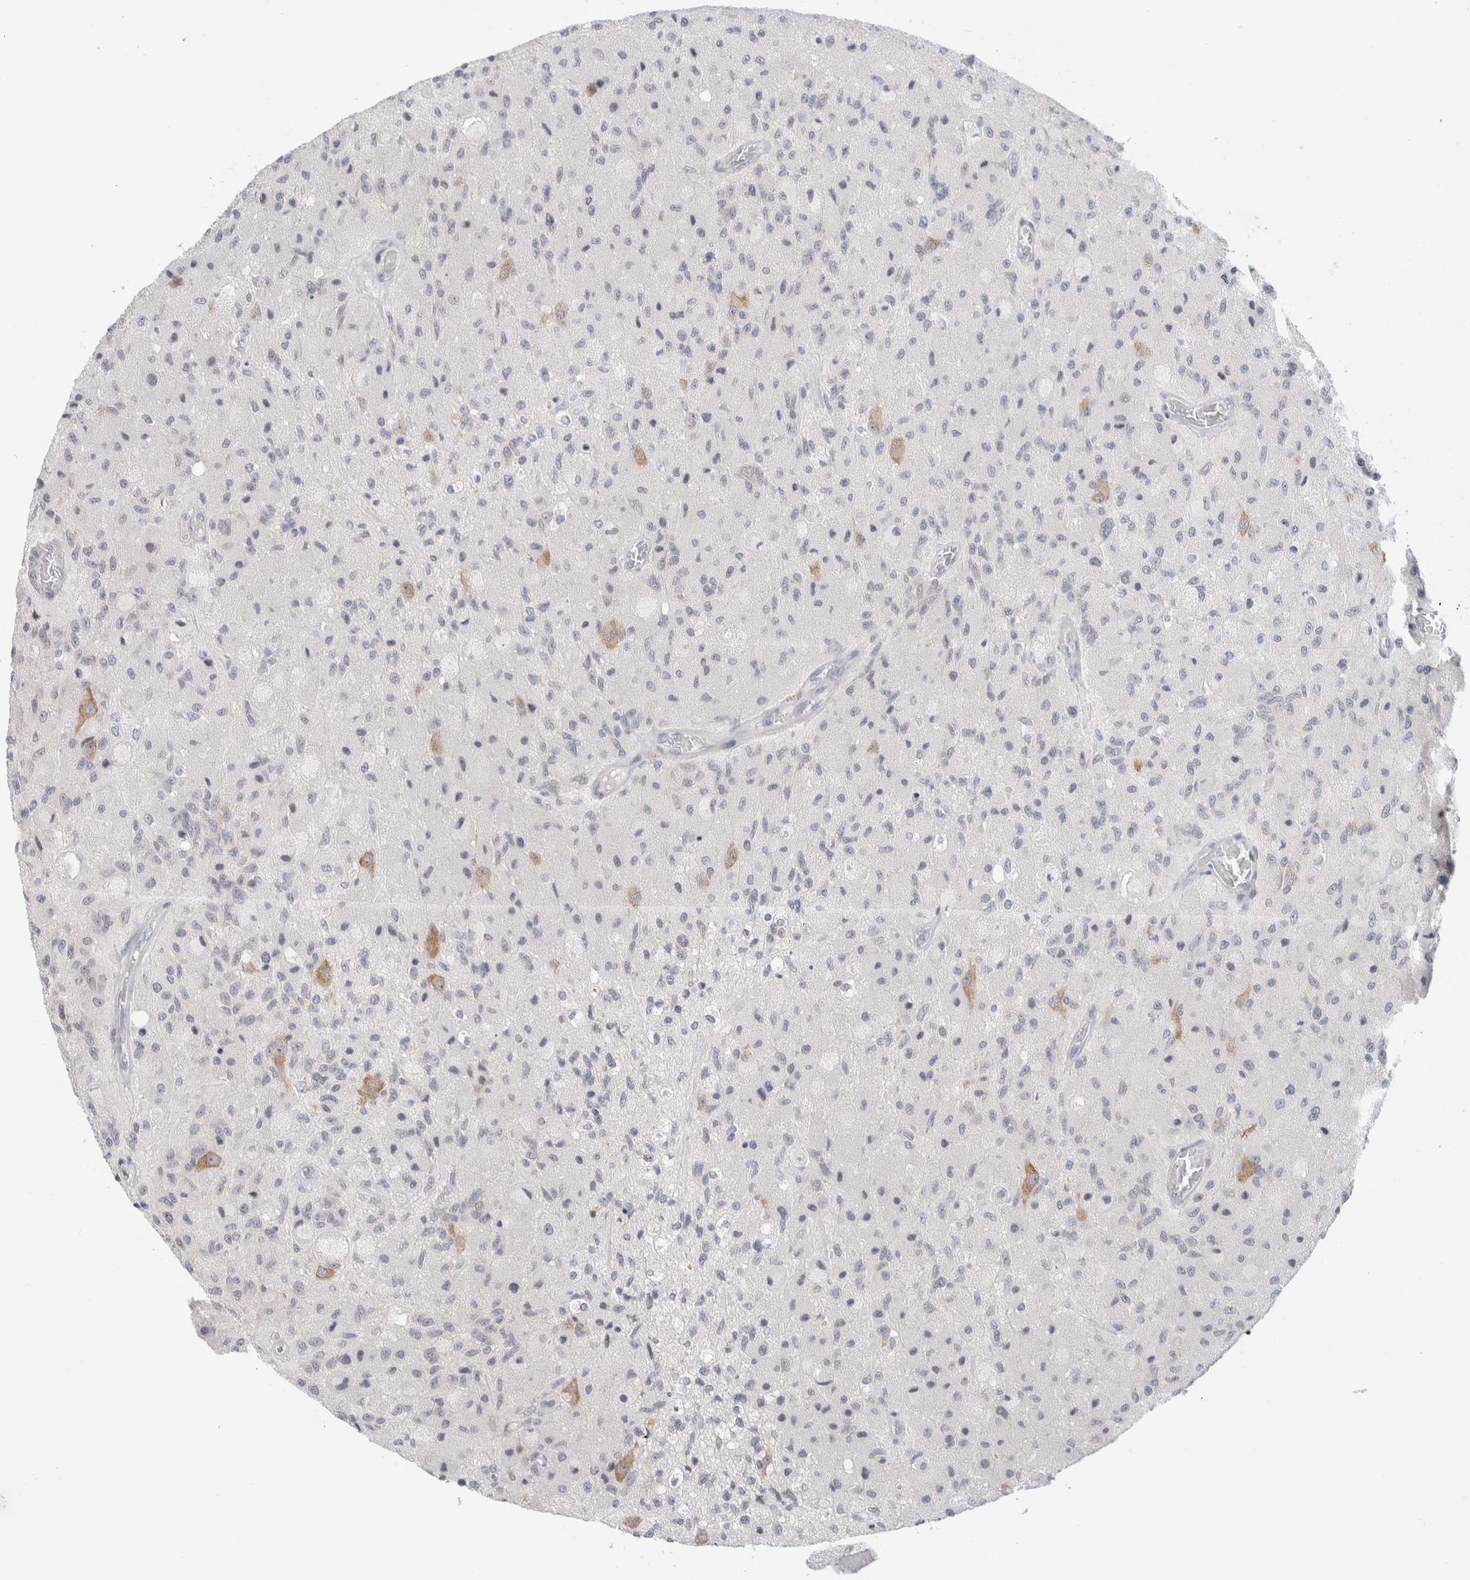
{"staining": {"intensity": "negative", "quantity": "none", "location": "none"}, "tissue": "glioma", "cell_type": "Tumor cells", "image_type": "cancer", "snomed": [{"axis": "morphology", "description": "Normal tissue, NOS"}, {"axis": "morphology", "description": "Glioma, malignant, High grade"}, {"axis": "topography", "description": "Cerebral cortex"}], "caption": "High power microscopy micrograph of an immunohistochemistry (IHC) histopathology image of glioma, revealing no significant positivity in tumor cells.", "gene": "SPRTN", "patient": {"sex": "male", "age": 77}}